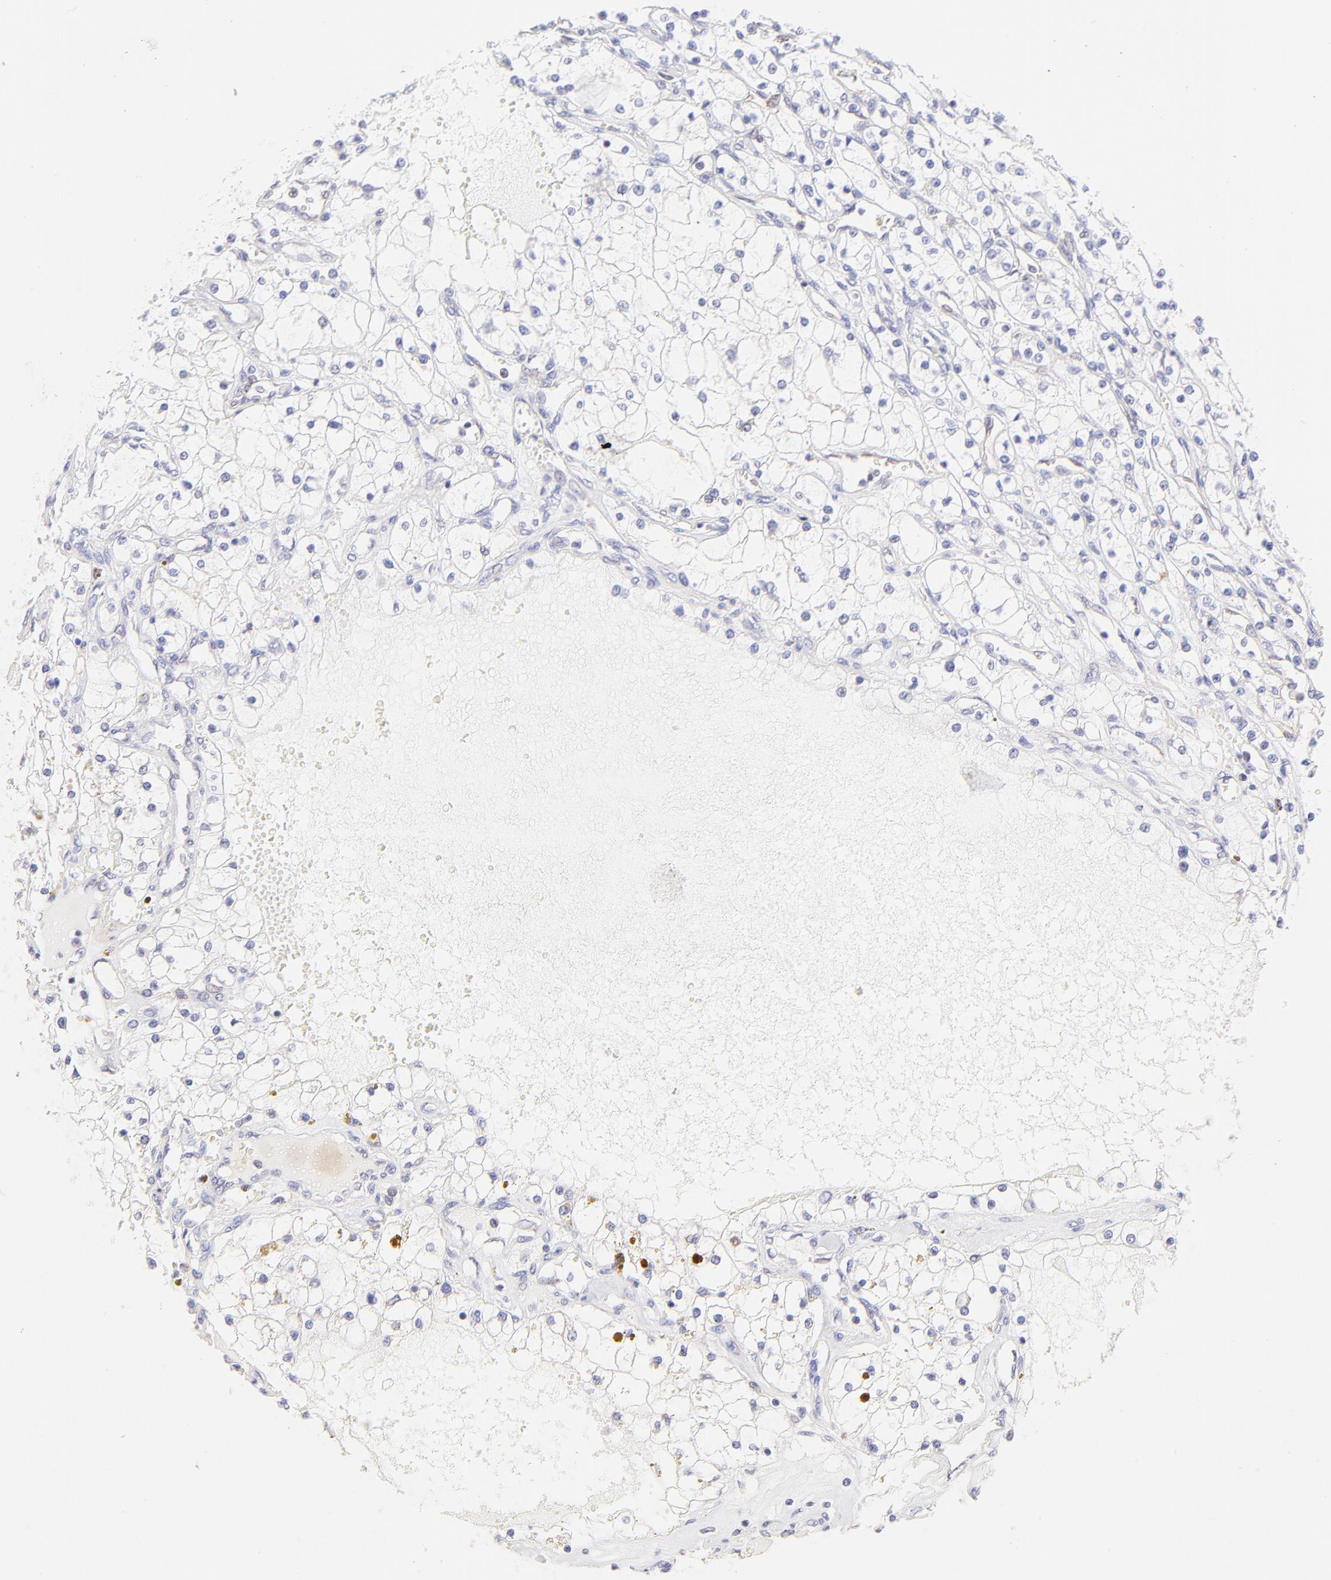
{"staining": {"intensity": "negative", "quantity": "none", "location": "none"}, "tissue": "renal cancer", "cell_type": "Tumor cells", "image_type": "cancer", "snomed": [{"axis": "morphology", "description": "Adenocarcinoma, NOS"}, {"axis": "topography", "description": "Kidney"}], "caption": "This is an immunohistochemistry (IHC) image of human renal cancer (adenocarcinoma). There is no staining in tumor cells.", "gene": "IRAG2", "patient": {"sex": "male", "age": 61}}